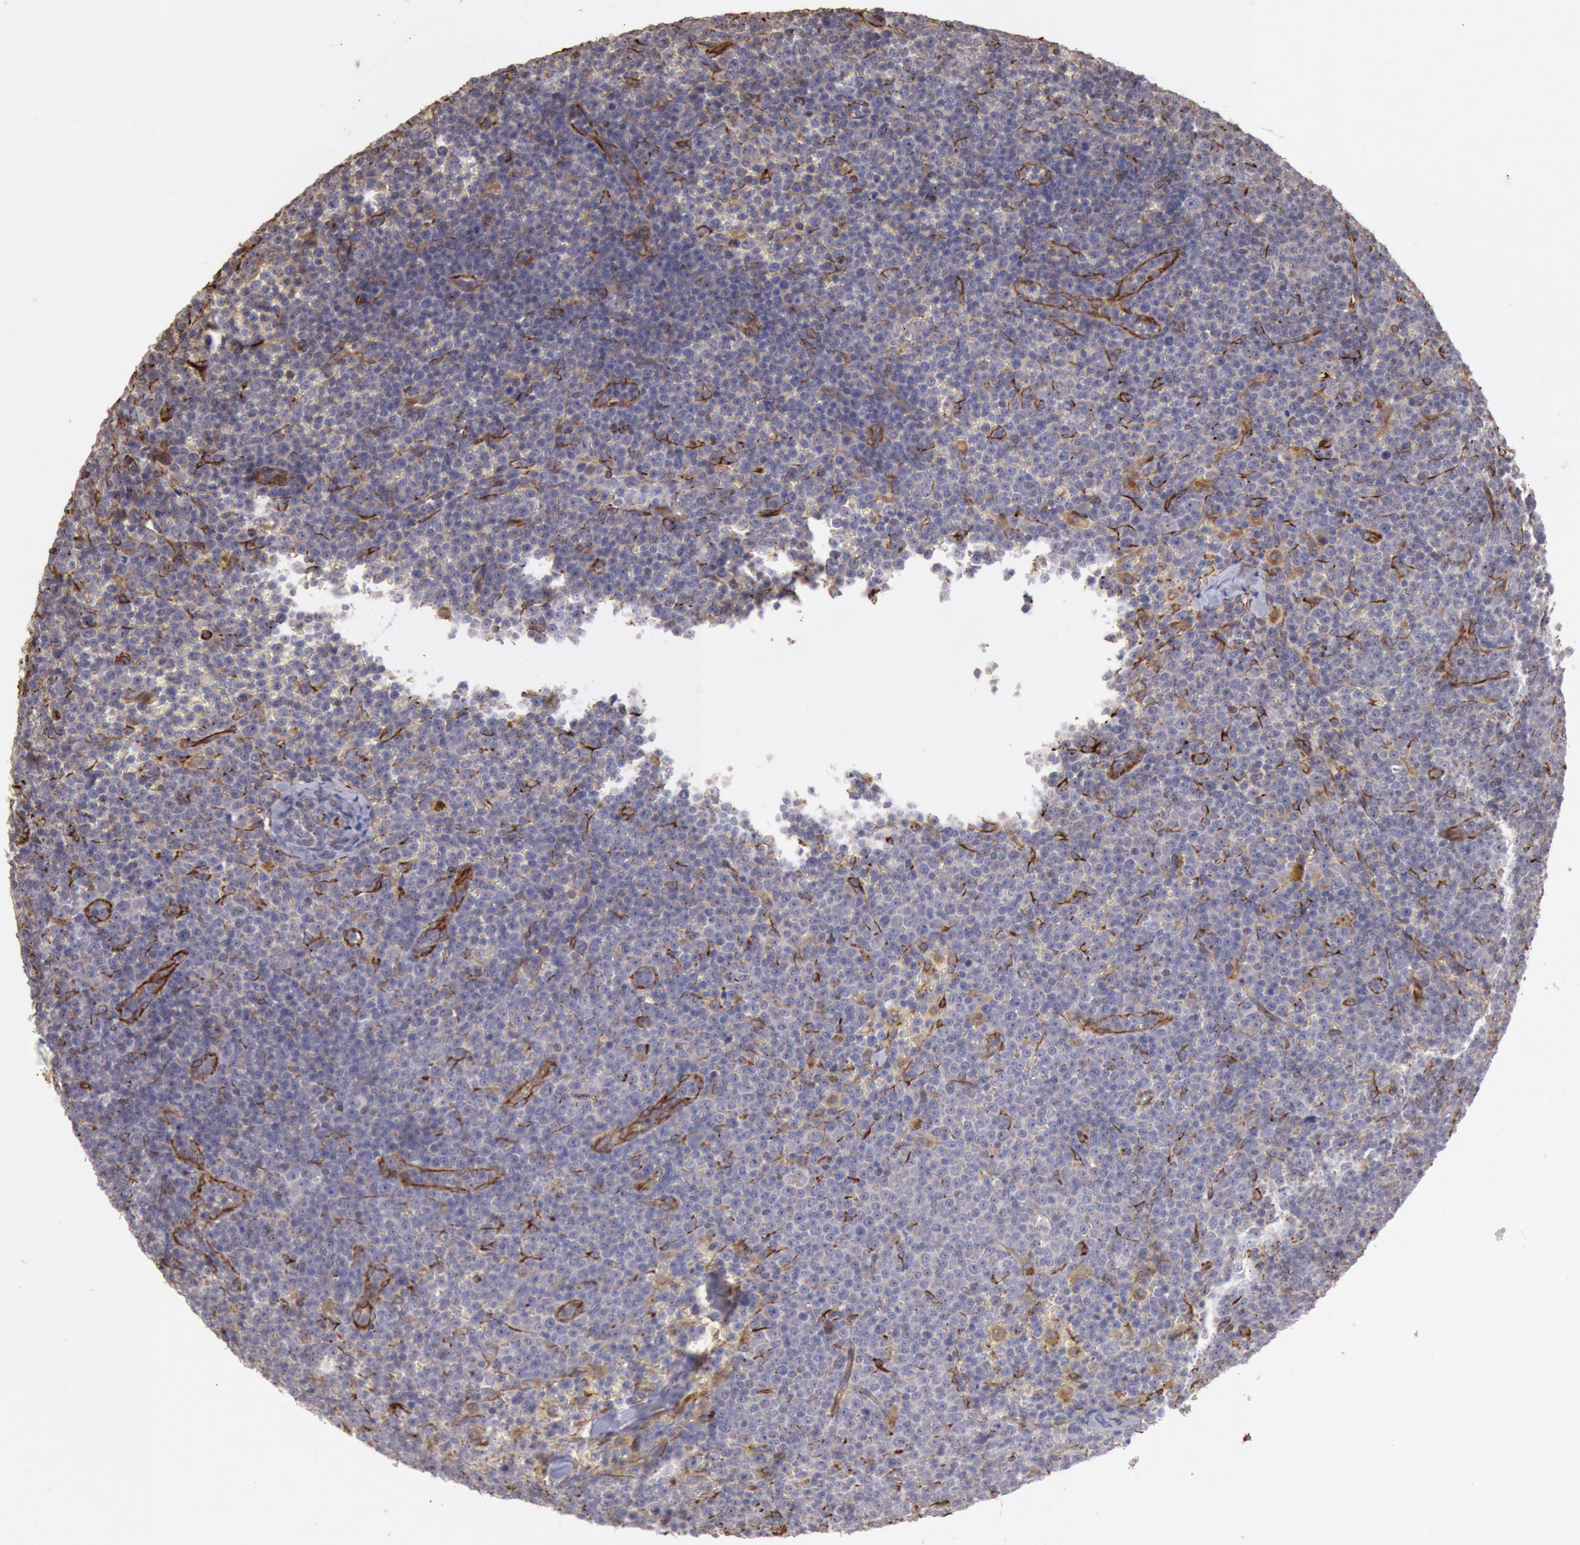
{"staining": {"intensity": "negative", "quantity": "none", "location": "none"}, "tissue": "lymphoma", "cell_type": "Tumor cells", "image_type": "cancer", "snomed": [{"axis": "morphology", "description": "Malignant lymphoma, non-Hodgkin's type, Low grade"}, {"axis": "topography", "description": "Lymph node"}], "caption": "Malignant lymphoma, non-Hodgkin's type (low-grade) stained for a protein using immunohistochemistry (IHC) shows no positivity tumor cells.", "gene": "RNF139", "patient": {"sex": "male", "age": 50}}